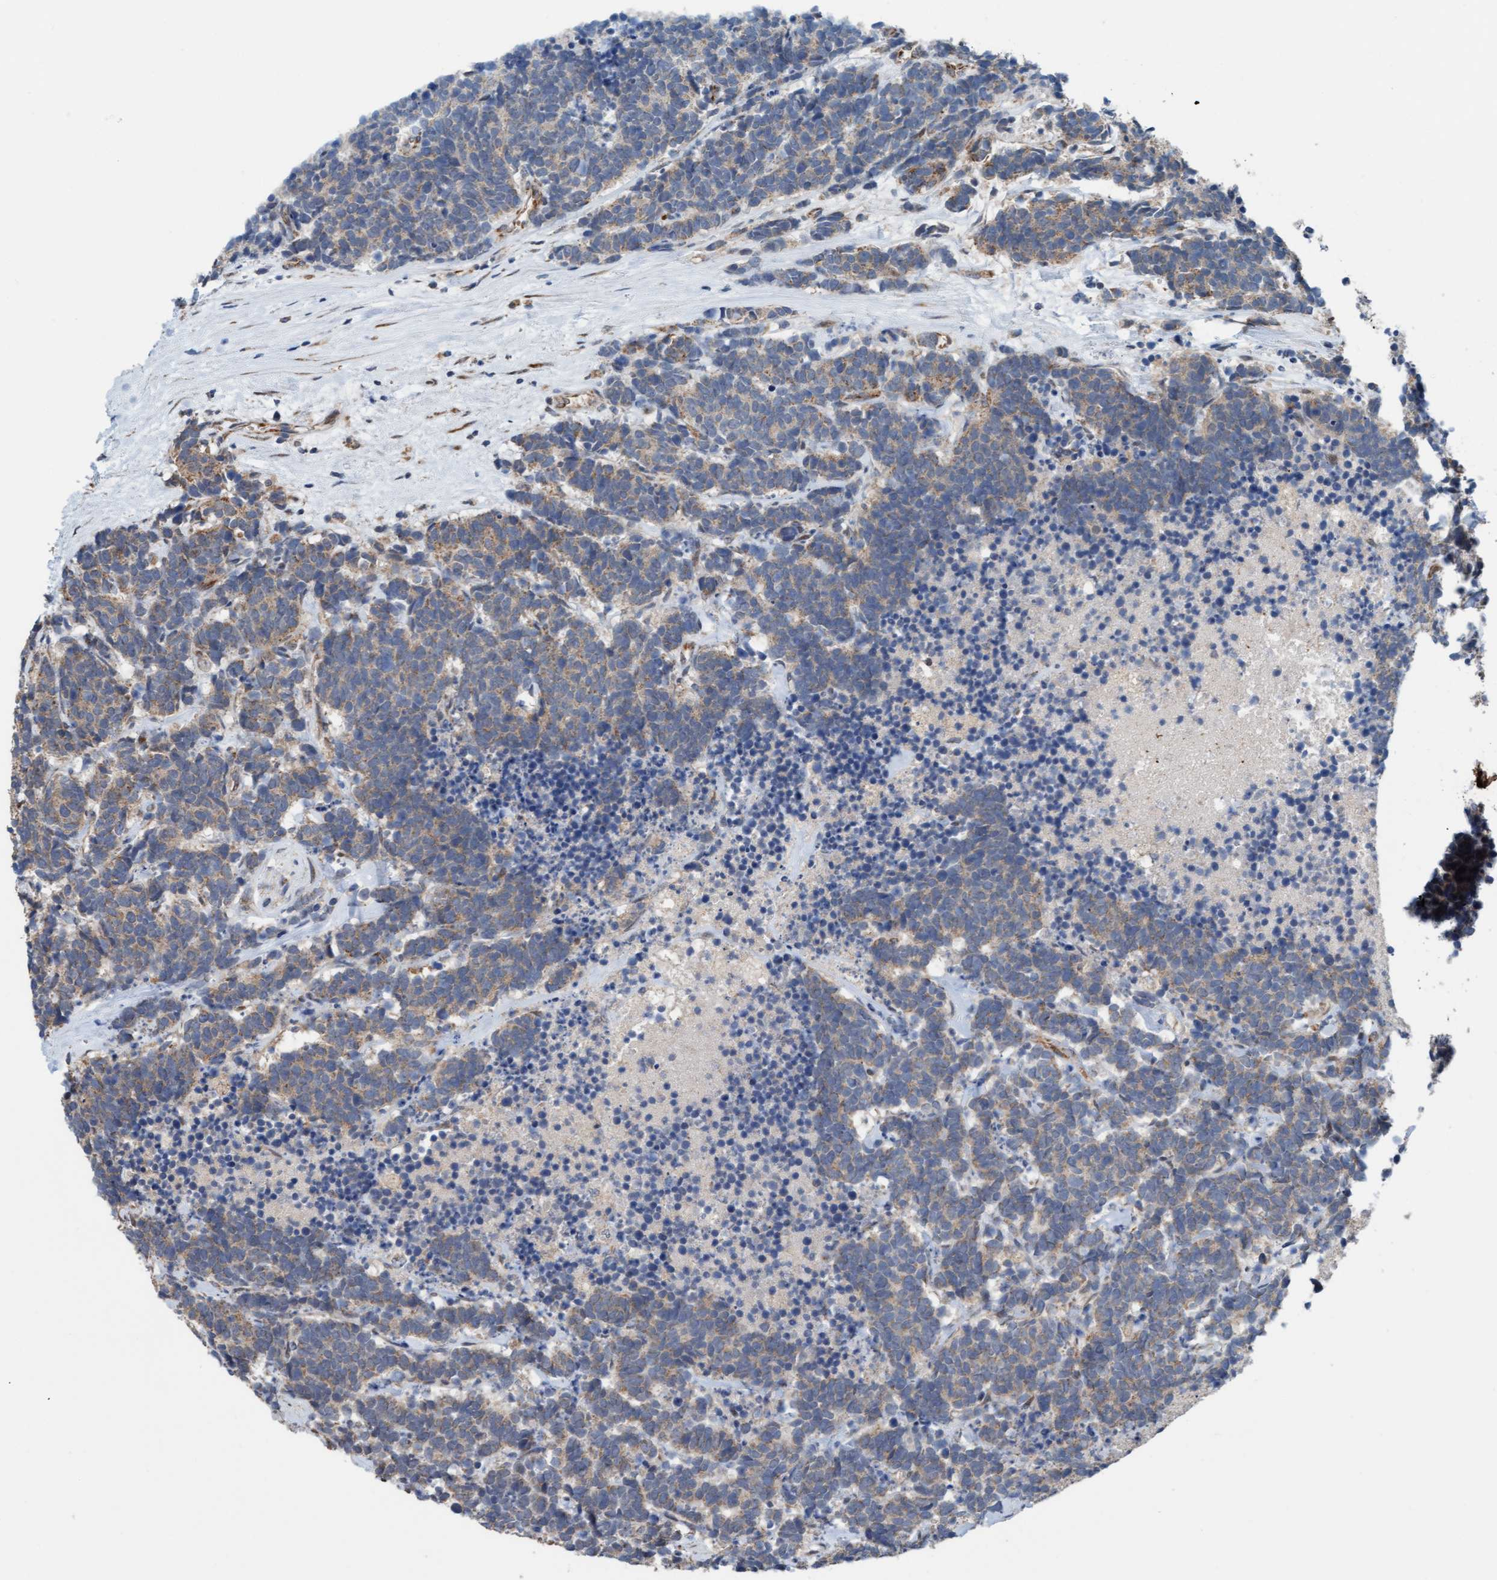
{"staining": {"intensity": "weak", "quantity": ">75%", "location": "cytoplasmic/membranous"}, "tissue": "carcinoid", "cell_type": "Tumor cells", "image_type": "cancer", "snomed": [{"axis": "morphology", "description": "Carcinoma, NOS"}, {"axis": "morphology", "description": "Carcinoid, malignant, NOS"}, {"axis": "topography", "description": "Urinary bladder"}], "caption": "Malignant carcinoid tissue displays weak cytoplasmic/membranous staining in about >75% of tumor cells", "gene": "ZNF566", "patient": {"sex": "male", "age": 57}}